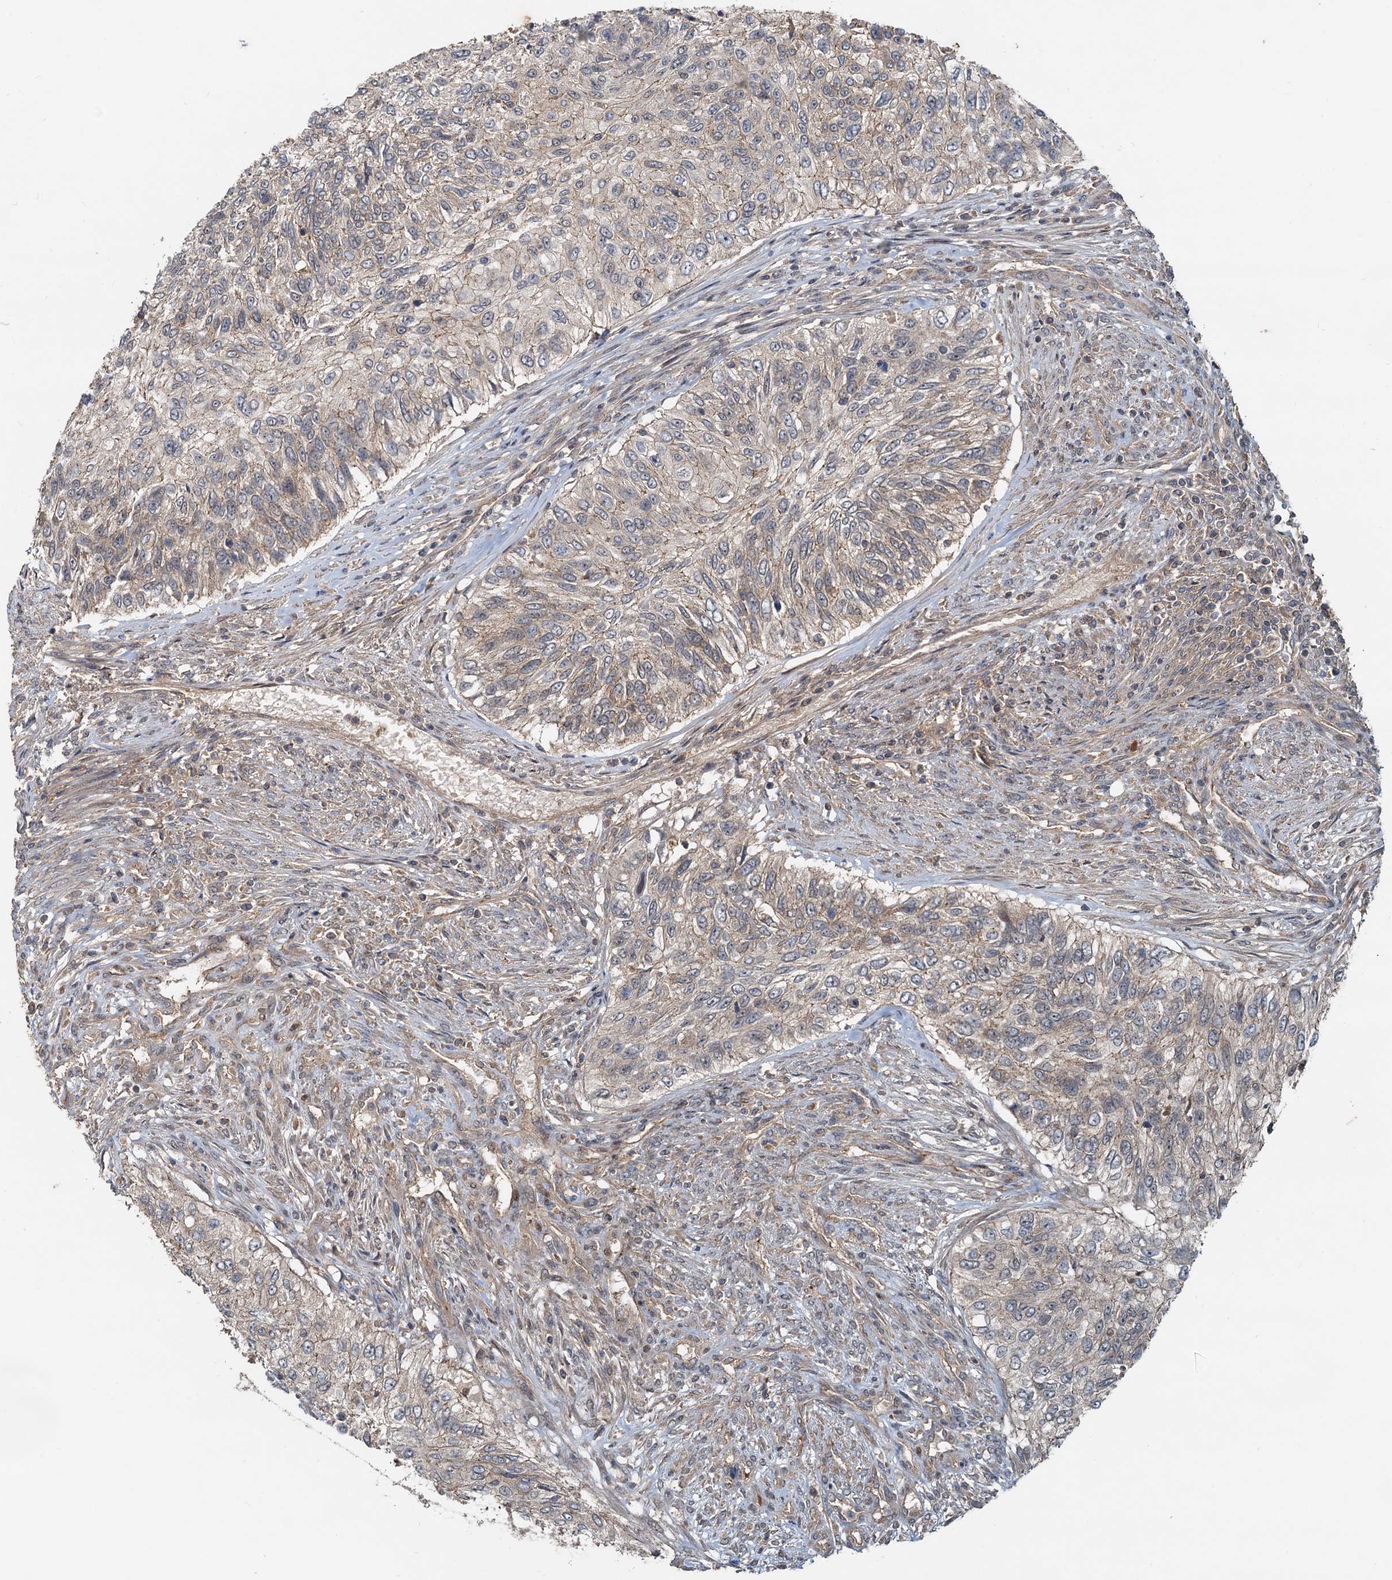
{"staining": {"intensity": "weak", "quantity": ">75%", "location": "cytoplasmic/membranous"}, "tissue": "urothelial cancer", "cell_type": "Tumor cells", "image_type": "cancer", "snomed": [{"axis": "morphology", "description": "Urothelial carcinoma, High grade"}, {"axis": "topography", "description": "Urinary bladder"}], "caption": "Weak cytoplasmic/membranous positivity is seen in approximately >75% of tumor cells in urothelial cancer.", "gene": "CEP68", "patient": {"sex": "female", "age": 60}}